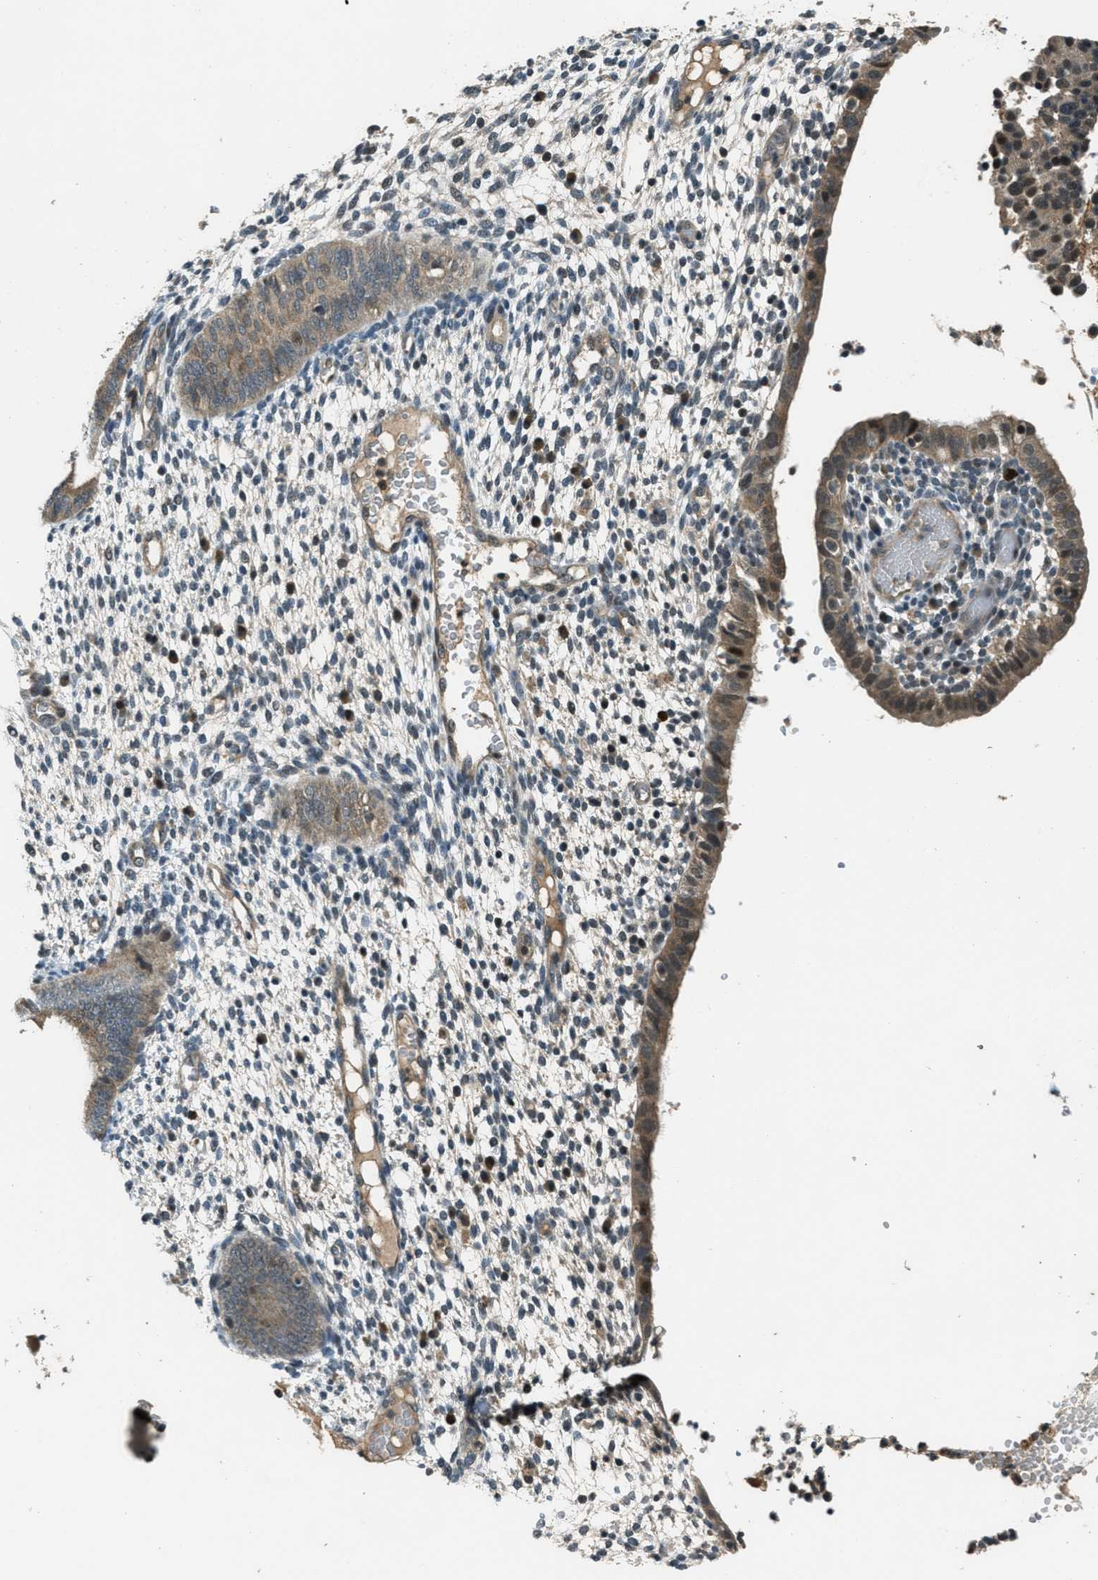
{"staining": {"intensity": "negative", "quantity": "none", "location": "none"}, "tissue": "endometrium", "cell_type": "Cells in endometrial stroma", "image_type": "normal", "snomed": [{"axis": "morphology", "description": "Normal tissue, NOS"}, {"axis": "topography", "description": "Endometrium"}], "caption": "Immunohistochemistry (IHC) micrograph of benign human endometrium stained for a protein (brown), which displays no expression in cells in endometrial stroma. Nuclei are stained in blue.", "gene": "DUSP6", "patient": {"sex": "female", "age": 35}}